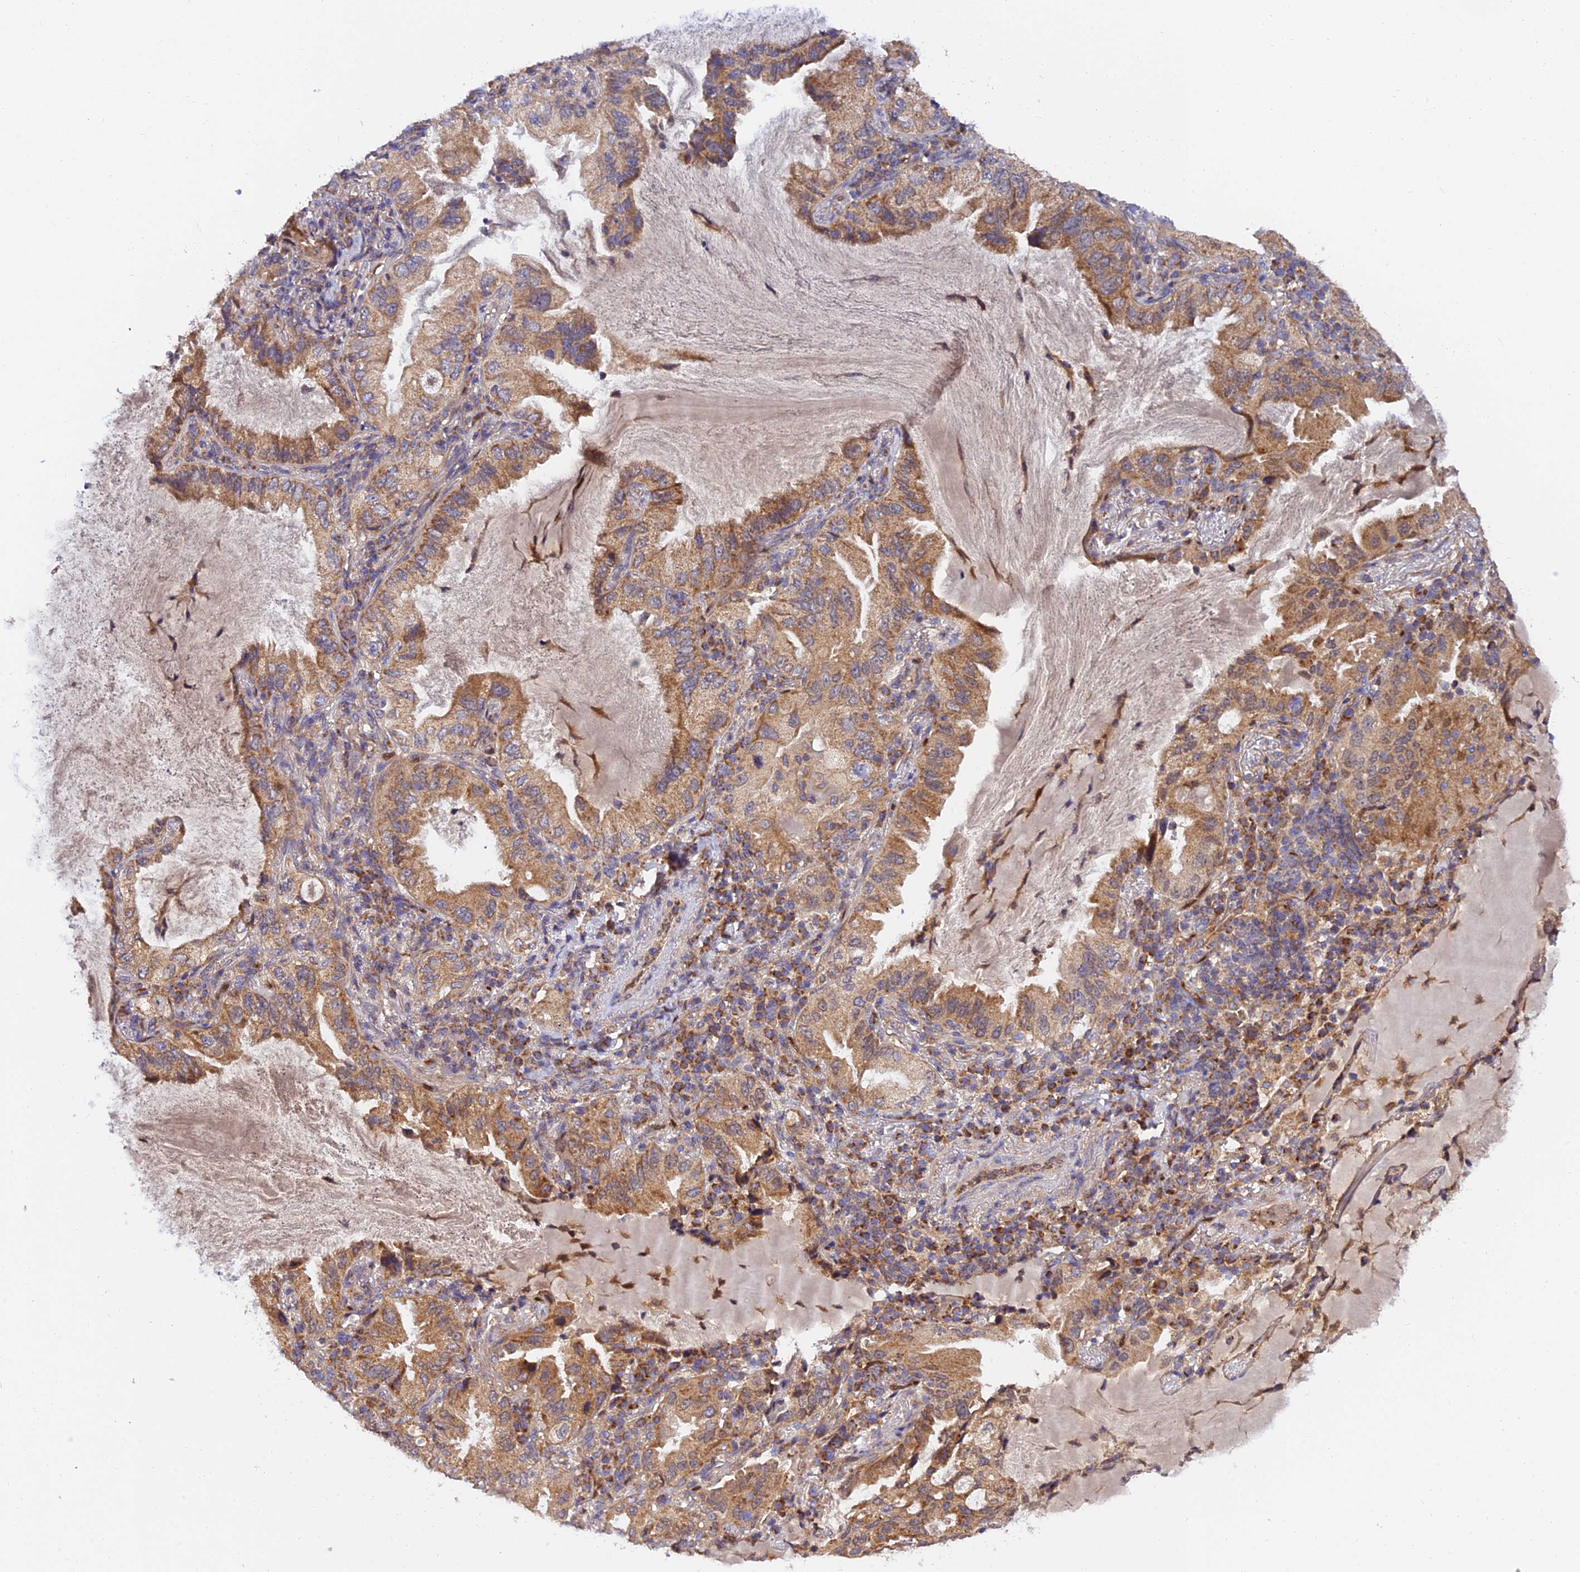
{"staining": {"intensity": "moderate", "quantity": ">75%", "location": "cytoplasmic/membranous"}, "tissue": "lung cancer", "cell_type": "Tumor cells", "image_type": "cancer", "snomed": [{"axis": "morphology", "description": "Adenocarcinoma, NOS"}, {"axis": "topography", "description": "Lung"}], "caption": "Human lung cancer stained for a protein (brown) displays moderate cytoplasmic/membranous positive staining in about >75% of tumor cells.", "gene": "PODNL1", "patient": {"sex": "female", "age": 69}}